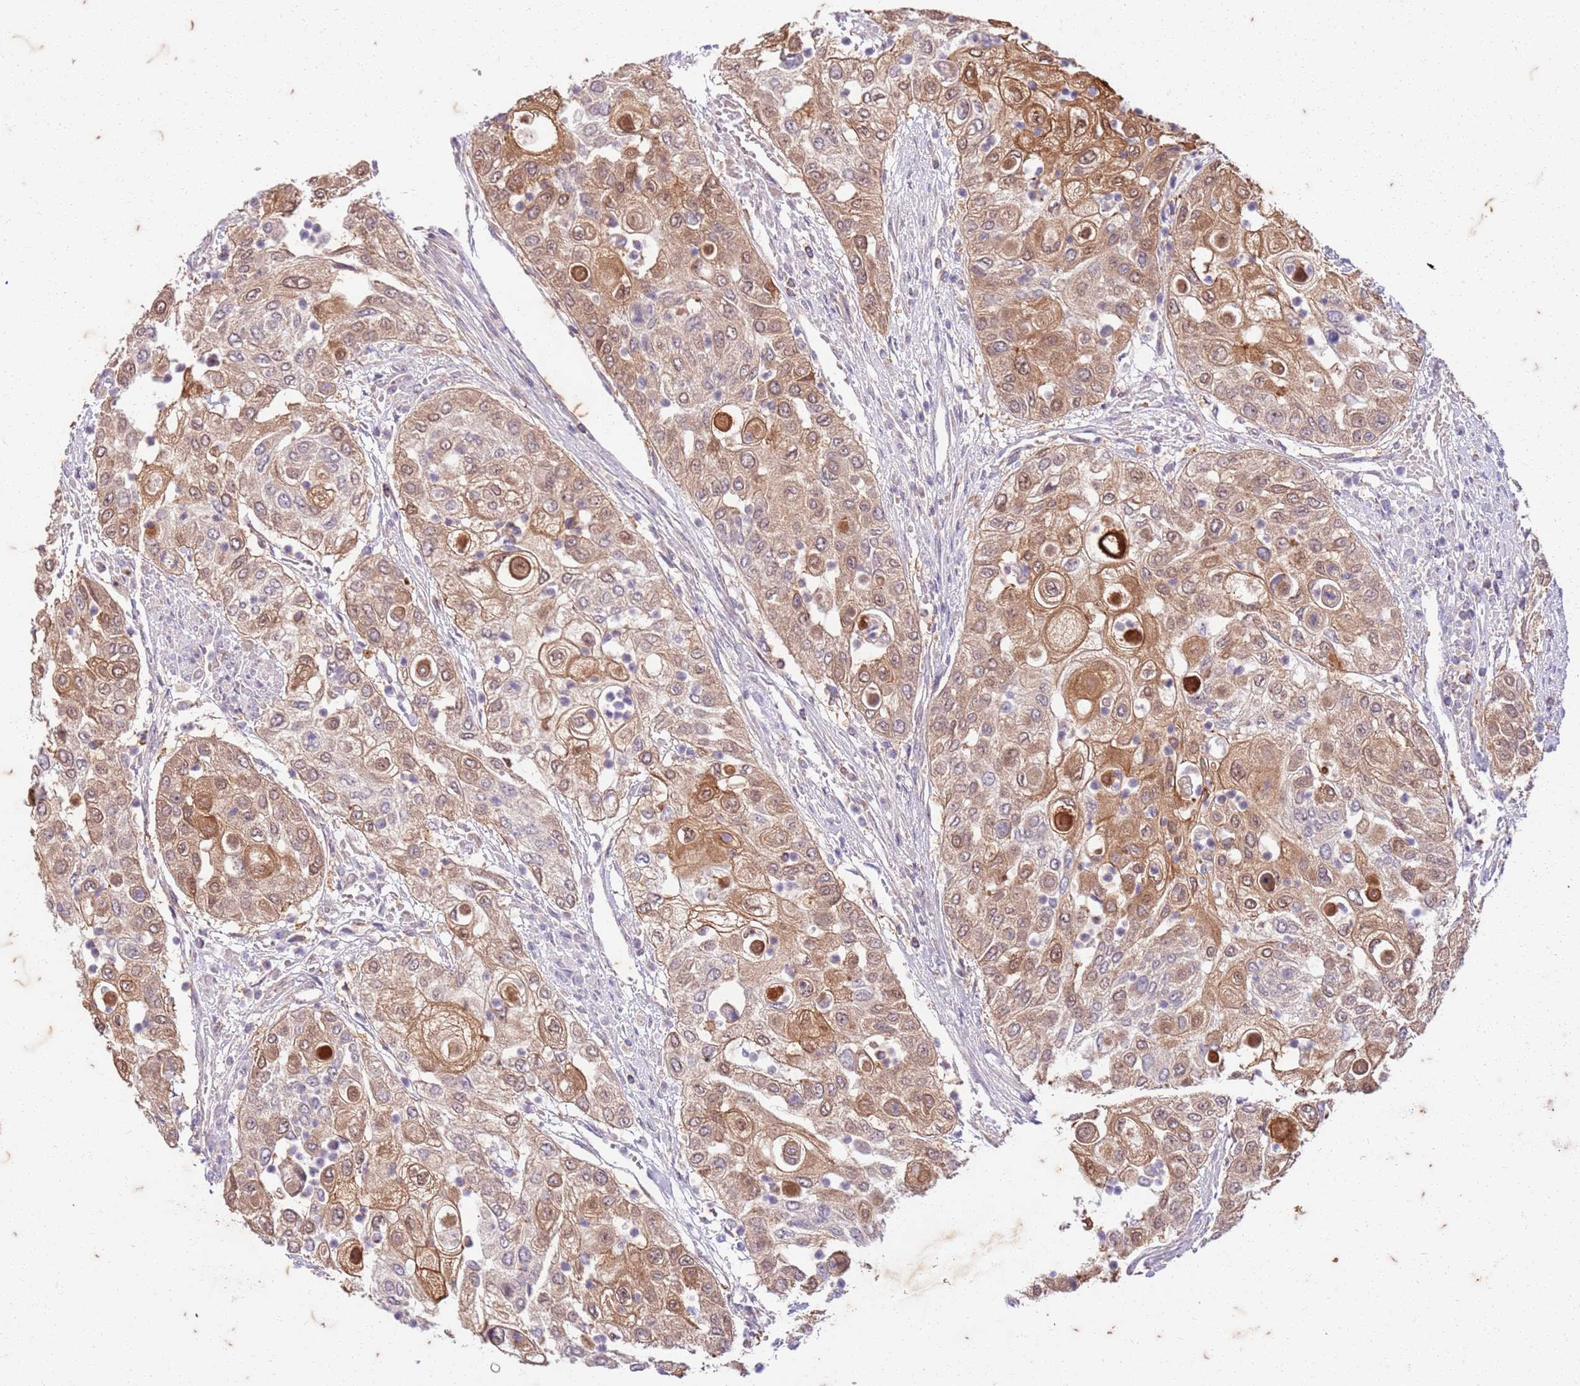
{"staining": {"intensity": "moderate", "quantity": ">75%", "location": "cytoplasmic/membranous"}, "tissue": "urothelial cancer", "cell_type": "Tumor cells", "image_type": "cancer", "snomed": [{"axis": "morphology", "description": "Urothelial carcinoma, High grade"}, {"axis": "topography", "description": "Urinary bladder"}], "caption": "High-grade urothelial carcinoma stained with DAB (3,3'-diaminobenzidine) immunohistochemistry (IHC) demonstrates medium levels of moderate cytoplasmic/membranous staining in about >75% of tumor cells.", "gene": "RAPGEF3", "patient": {"sex": "female", "age": 79}}